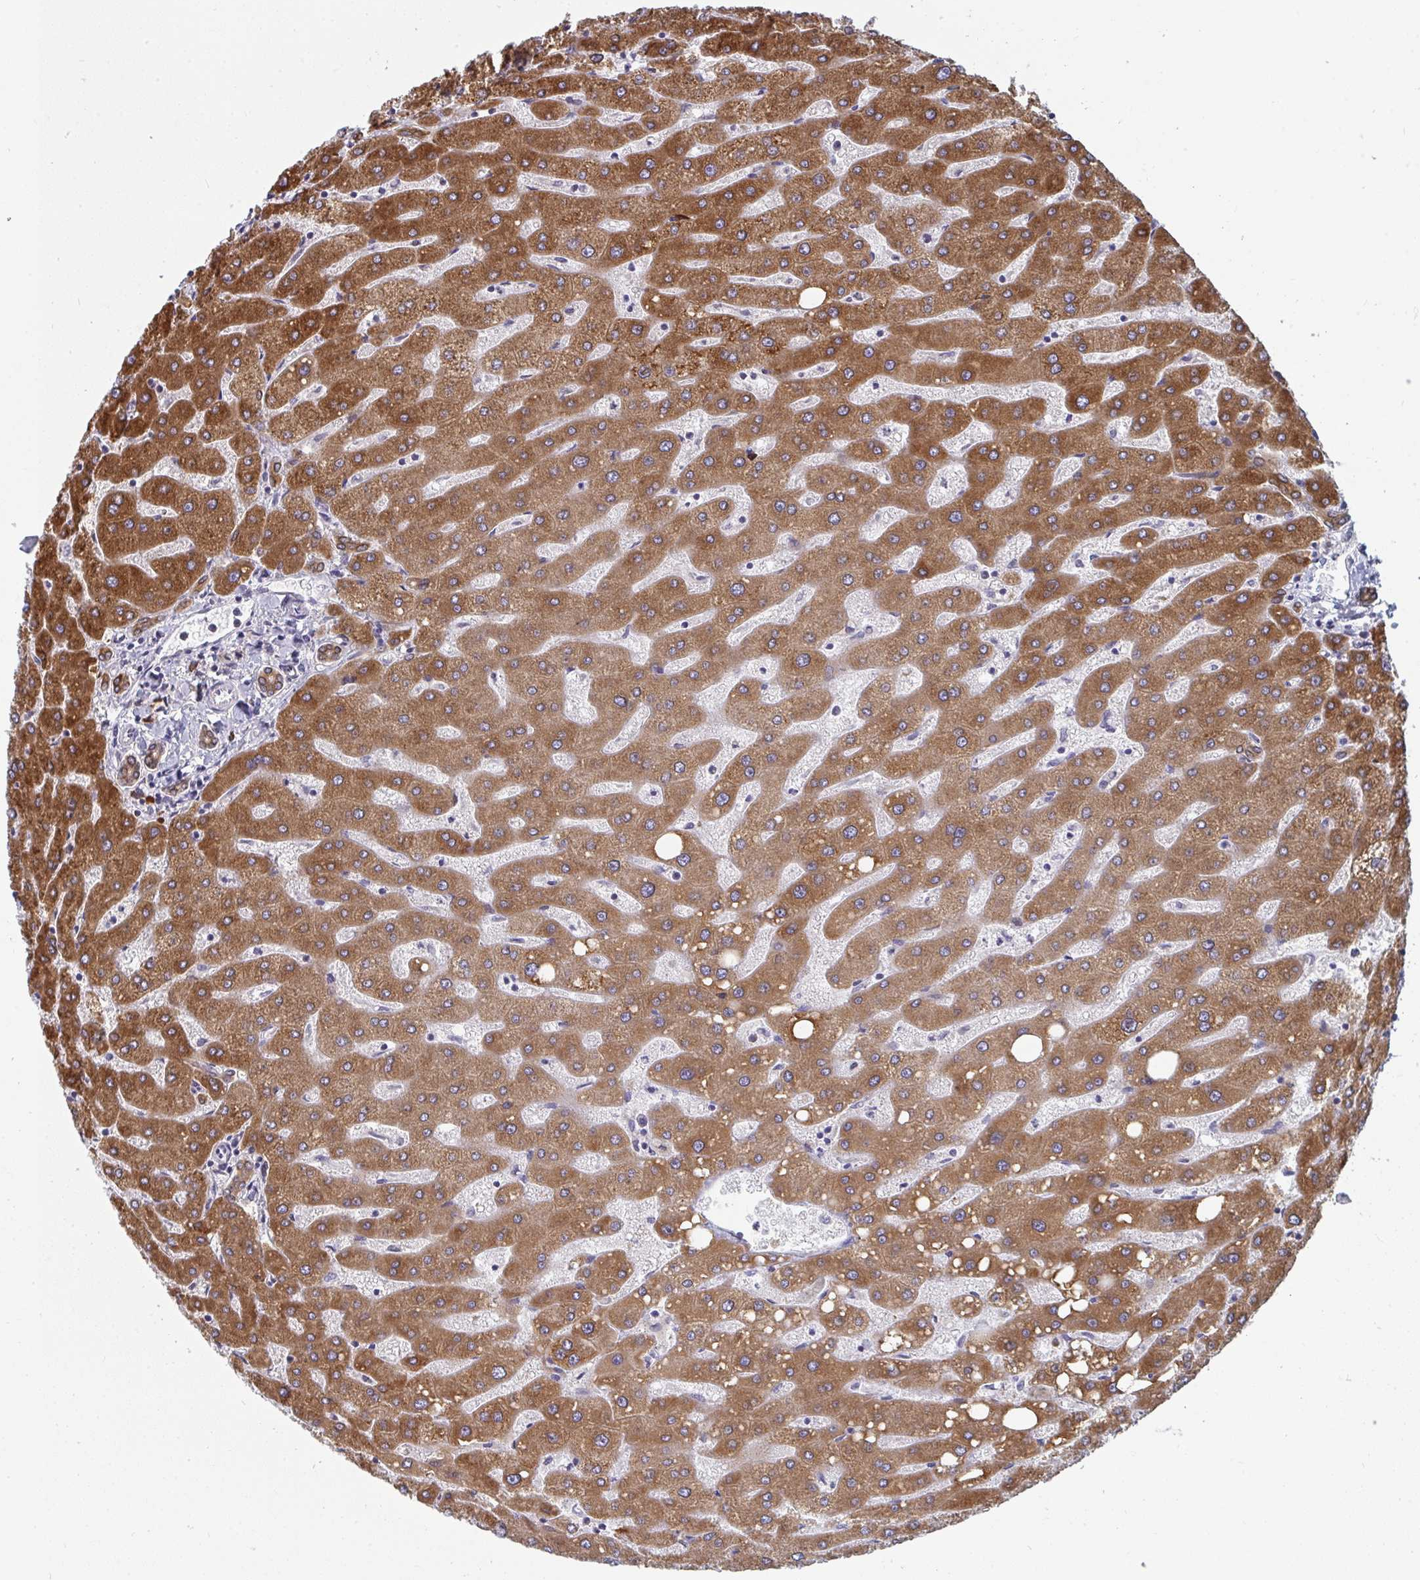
{"staining": {"intensity": "moderate", "quantity": ">75%", "location": "cytoplasmic/membranous"}, "tissue": "liver", "cell_type": "Cholangiocytes", "image_type": "normal", "snomed": [{"axis": "morphology", "description": "Normal tissue, NOS"}, {"axis": "topography", "description": "Liver"}], "caption": "Liver stained with DAB (3,3'-diaminobenzidine) IHC shows medium levels of moderate cytoplasmic/membranous staining in about >75% of cholangiocytes.", "gene": "LYSMD4", "patient": {"sex": "male", "age": 67}}